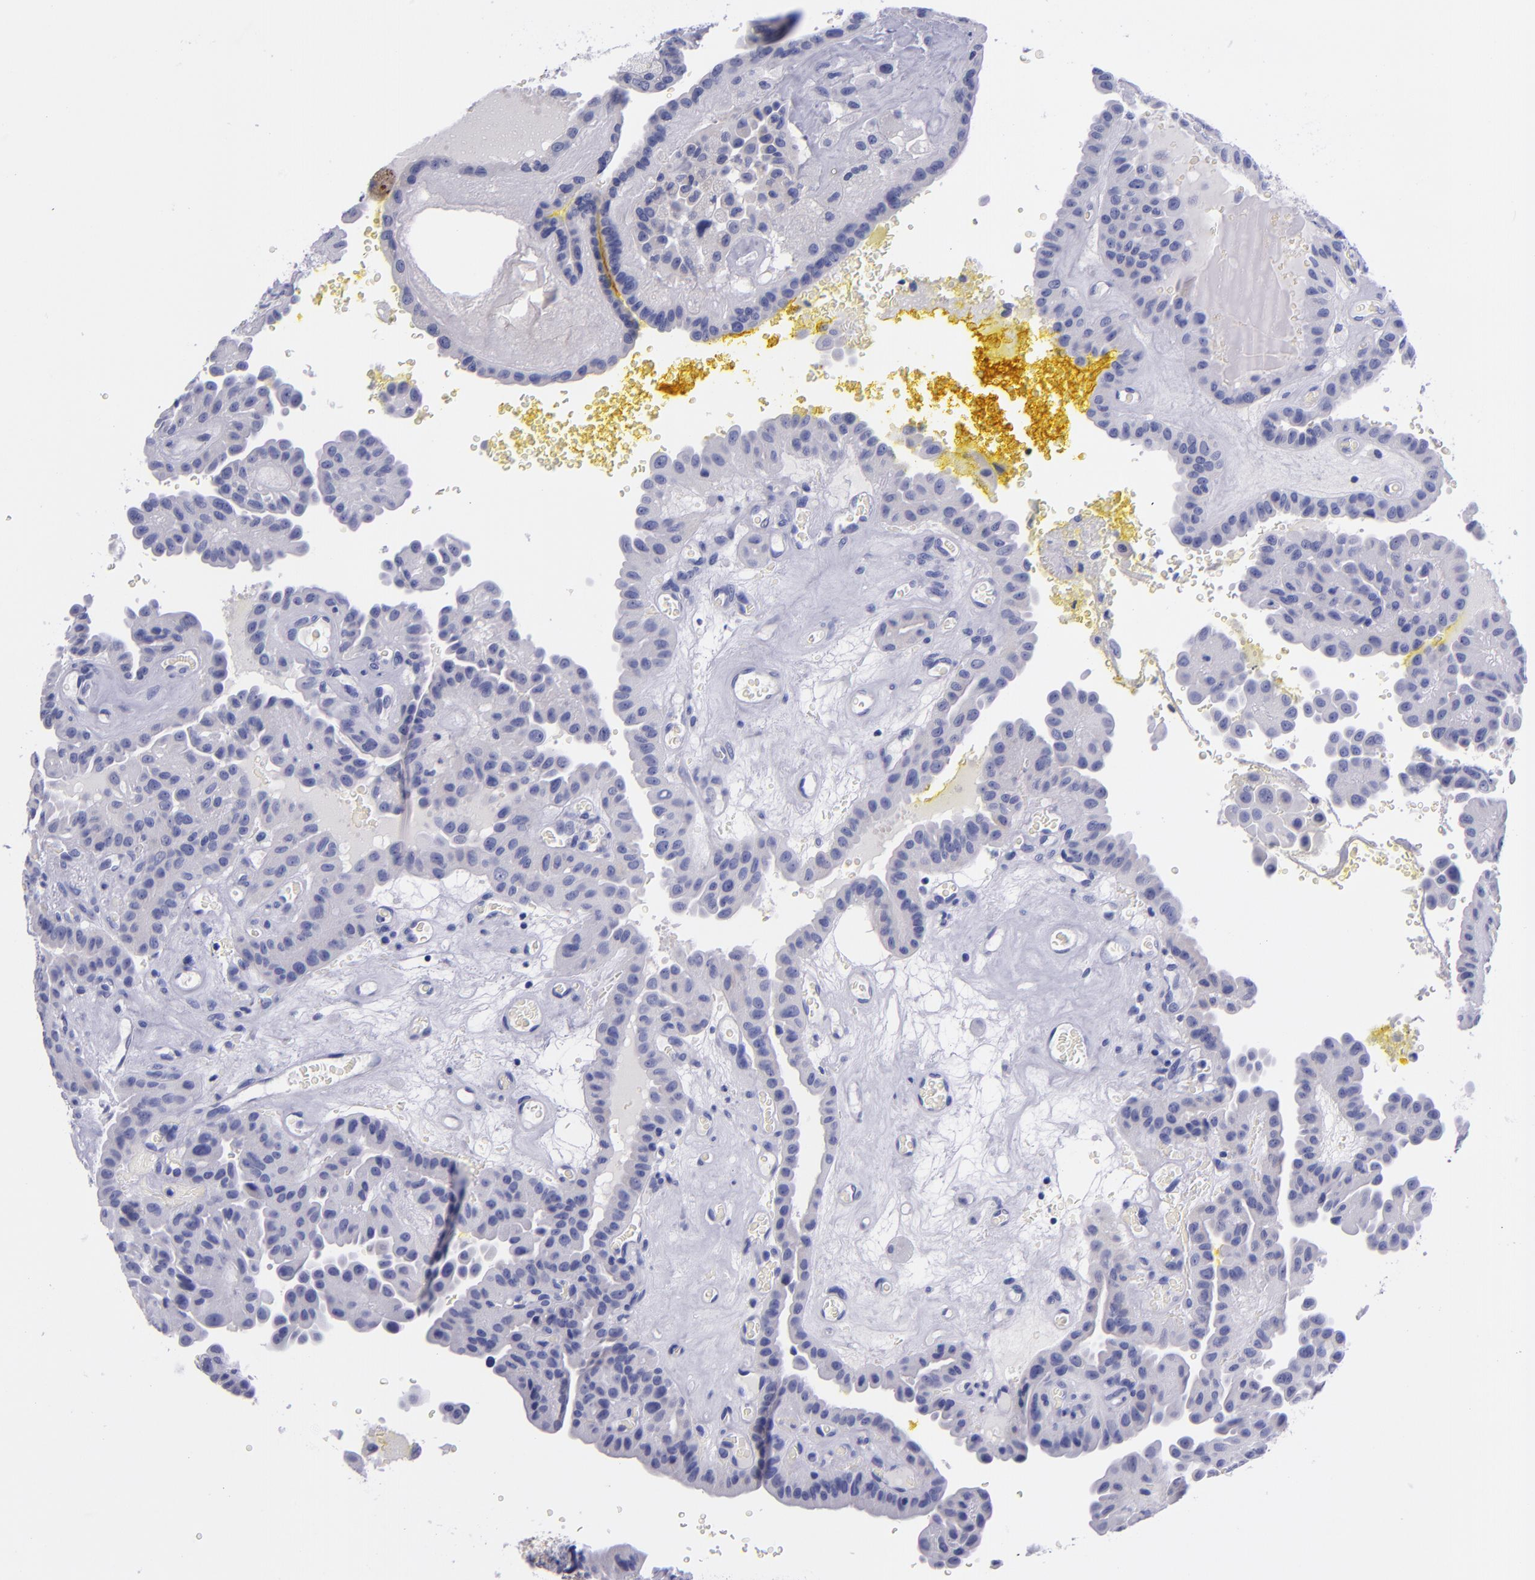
{"staining": {"intensity": "negative", "quantity": "none", "location": "none"}, "tissue": "thyroid cancer", "cell_type": "Tumor cells", "image_type": "cancer", "snomed": [{"axis": "morphology", "description": "Papillary adenocarcinoma, NOS"}, {"axis": "topography", "description": "Thyroid gland"}], "caption": "The histopathology image shows no staining of tumor cells in thyroid cancer.", "gene": "SV2A", "patient": {"sex": "male", "age": 87}}